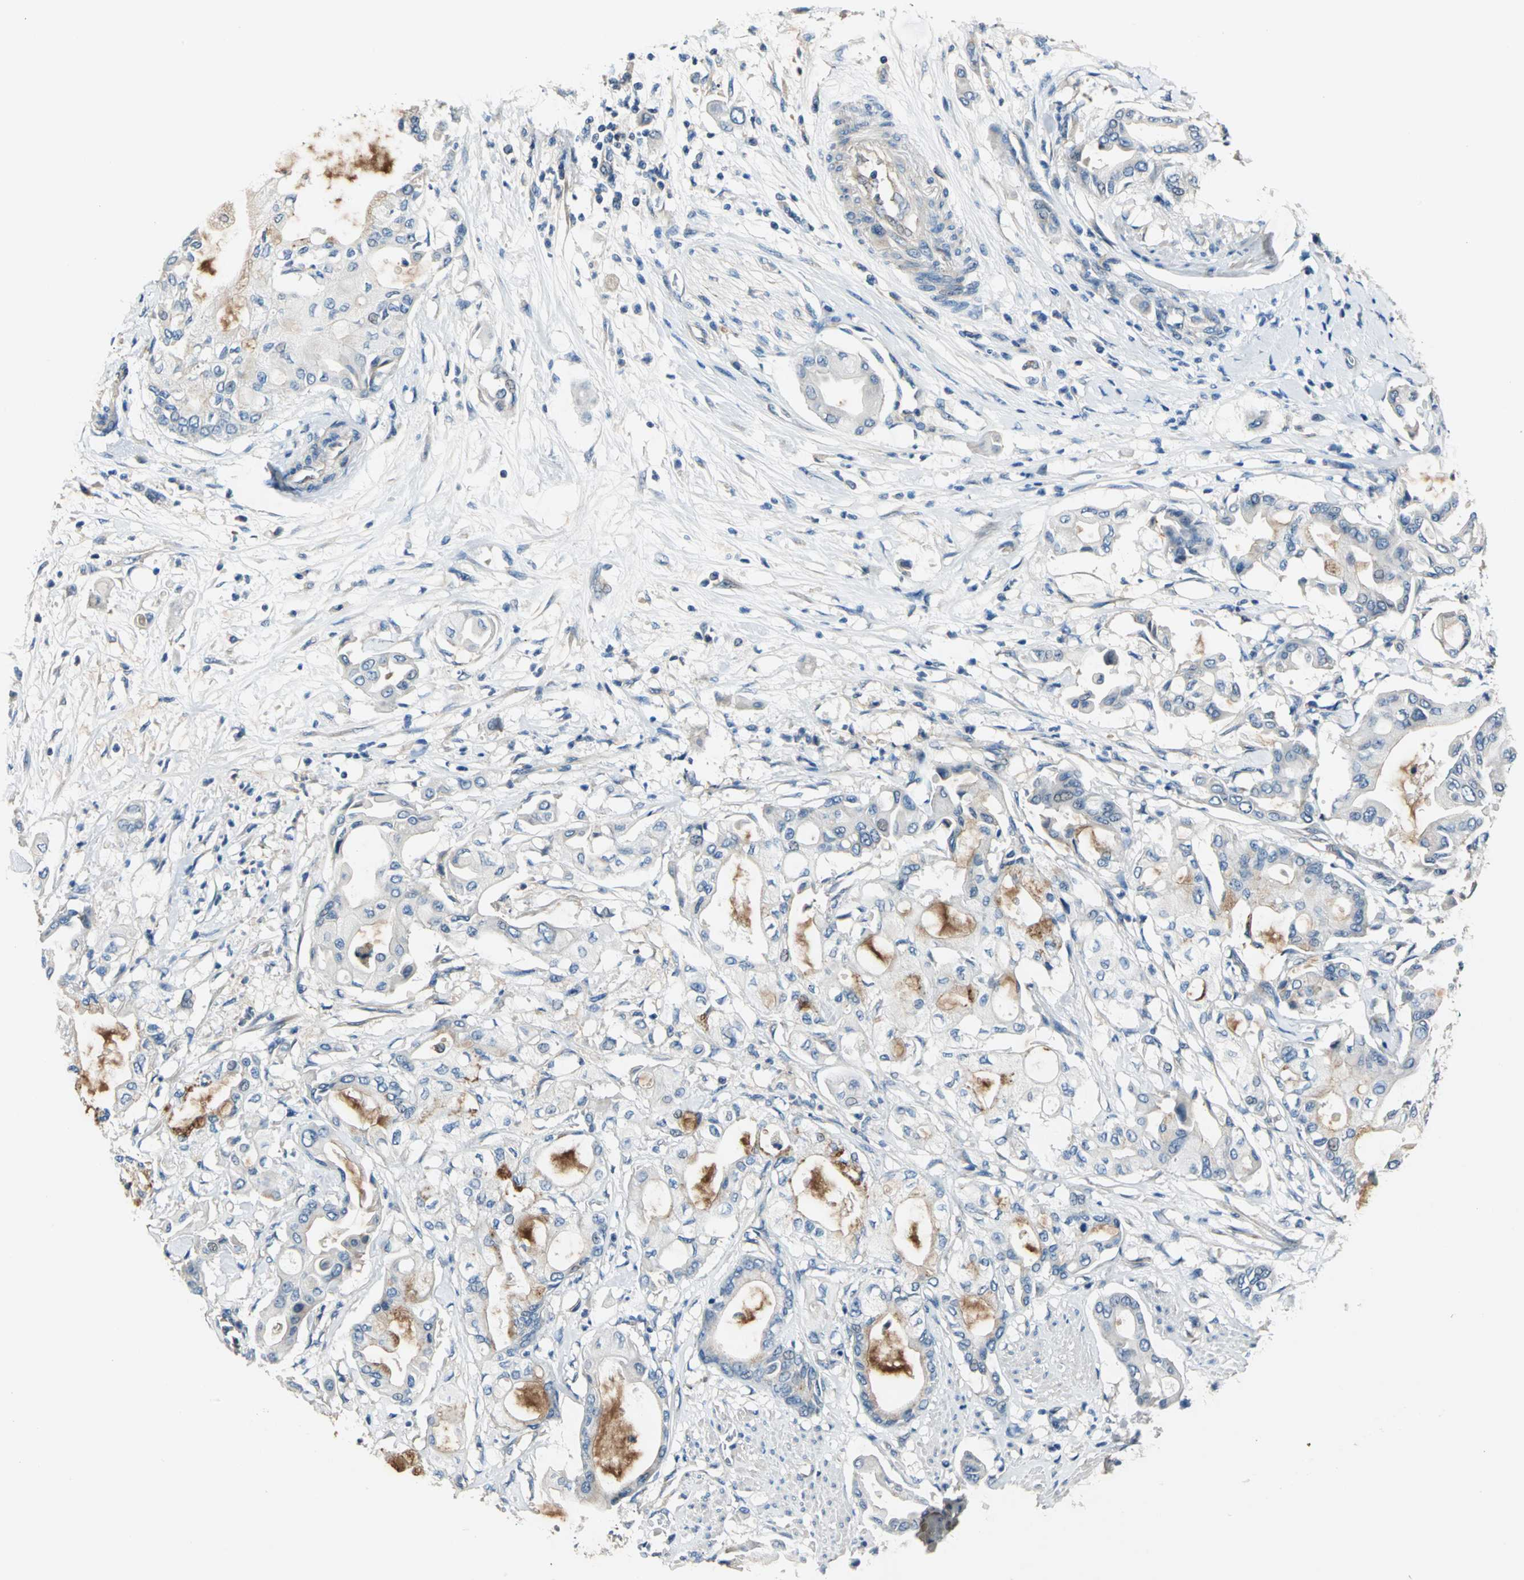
{"staining": {"intensity": "negative", "quantity": "none", "location": "none"}, "tissue": "pancreatic cancer", "cell_type": "Tumor cells", "image_type": "cancer", "snomed": [{"axis": "morphology", "description": "Adenocarcinoma, NOS"}, {"axis": "morphology", "description": "Adenocarcinoma, metastatic, NOS"}, {"axis": "topography", "description": "Lymph node"}, {"axis": "topography", "description": "Pancreas"}, {"axis": "topography", "description": "Duodenum"}], "caption": "The histopathology image displays no significant expression in tumor cells of pancreatic cancer. (DAB immunohistochemistry with hematoxylin counter stain).", "gene": "DDX3Y", "patient": {"sex": "female", "age": 64}}